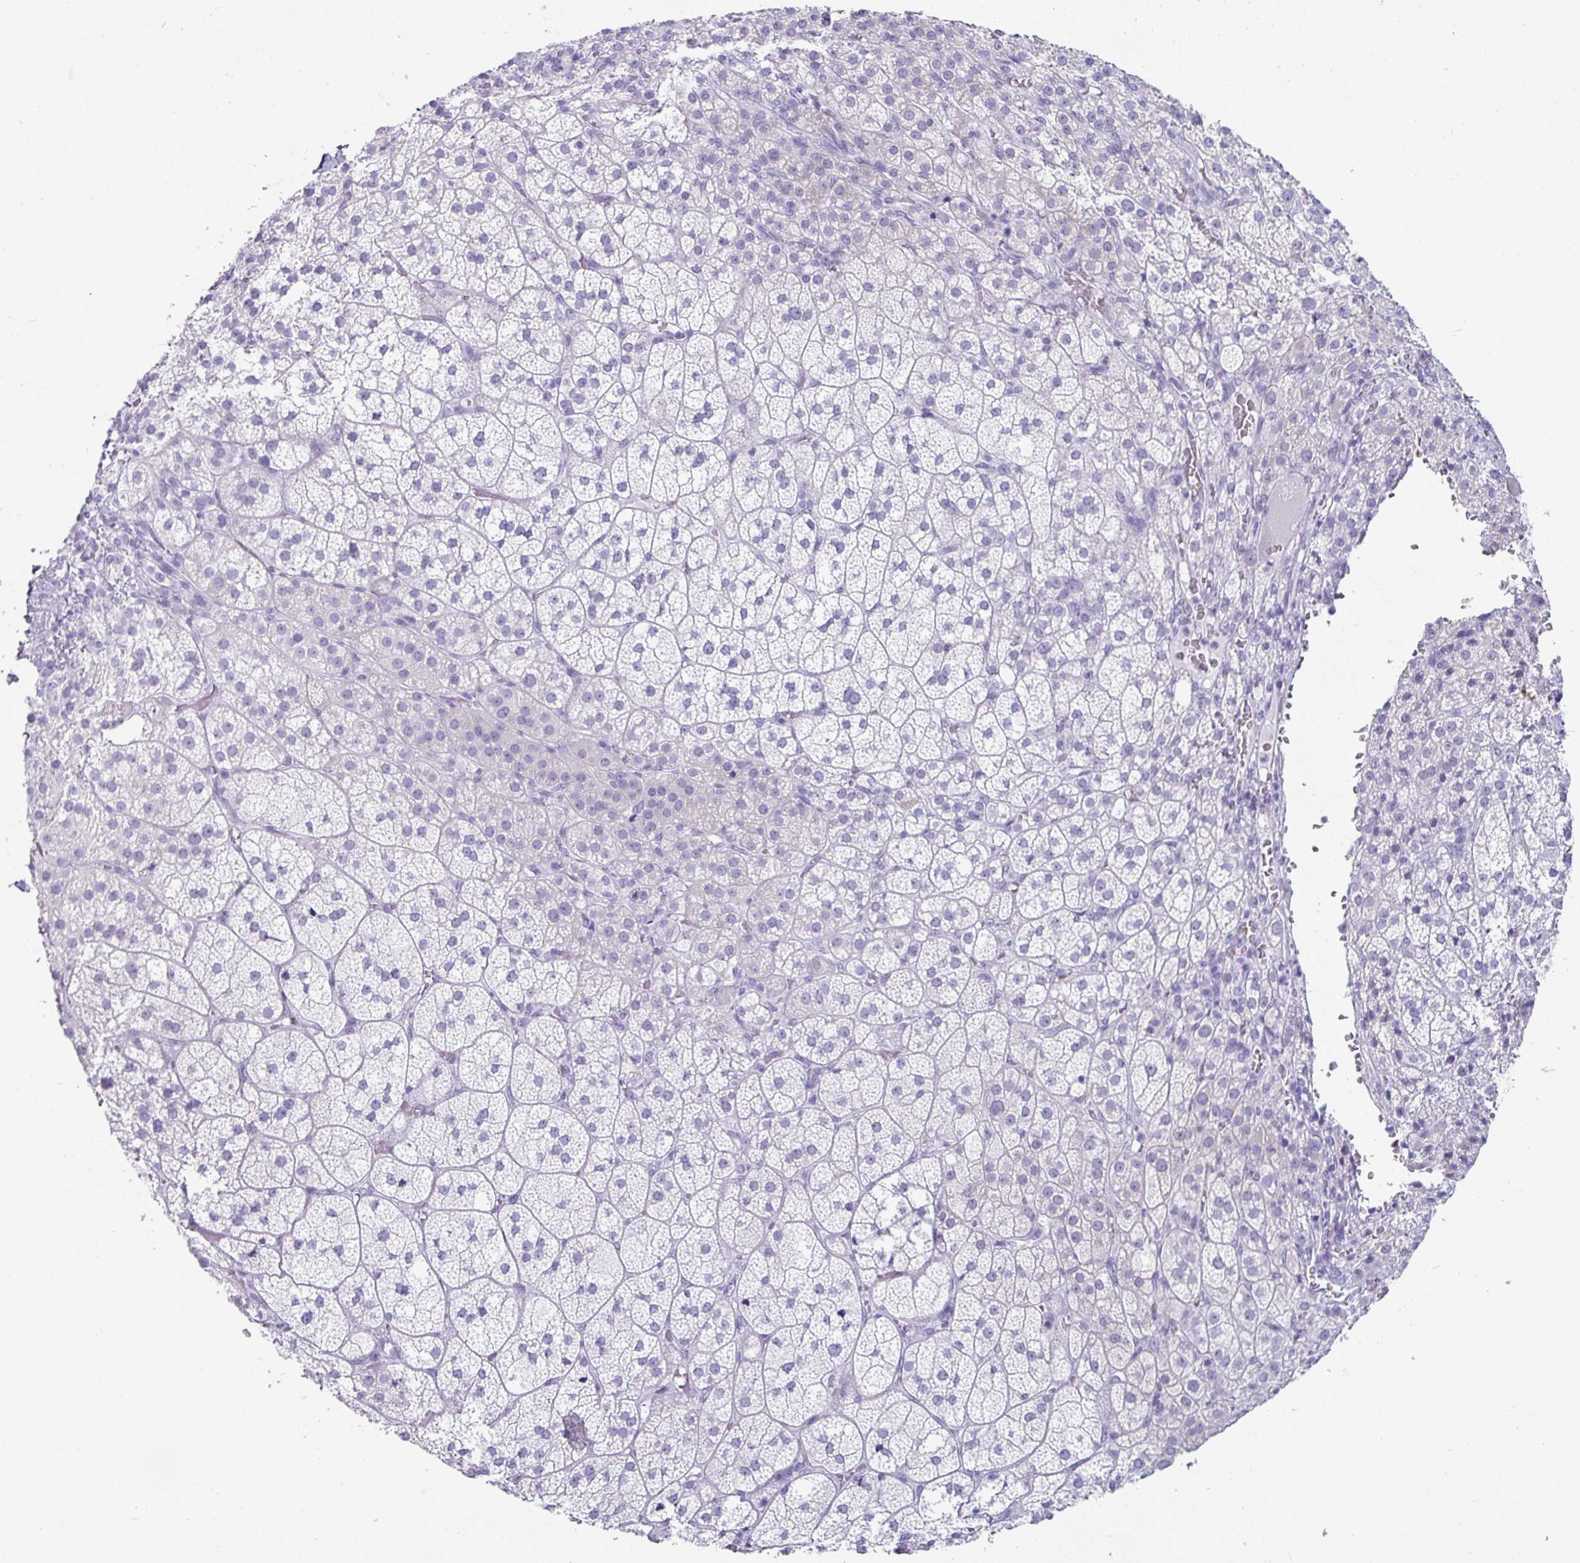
{"staining": {"intensity": "weak", "quantity": "<25%", "location": "cytoplasmic/membranous"}, "tissue": "adrenal gland", "cell_type": "Glandular cells", "image_type": "normal", "snomed": [{"axis": "morphology", "description": "Normal tissue, NOS"}, {"axis": "topography", "description": "Adrenal gland"}], "caption": "Glandular cells are negative for brown protein staining in normal adrenal gland. (Brightfield microscopy of DAB (3,3'-diaminobenzidine) immunohistochemistry at high magnification).", "gene": "CREG2", "patient": {"sex": "female", "age": 60}}